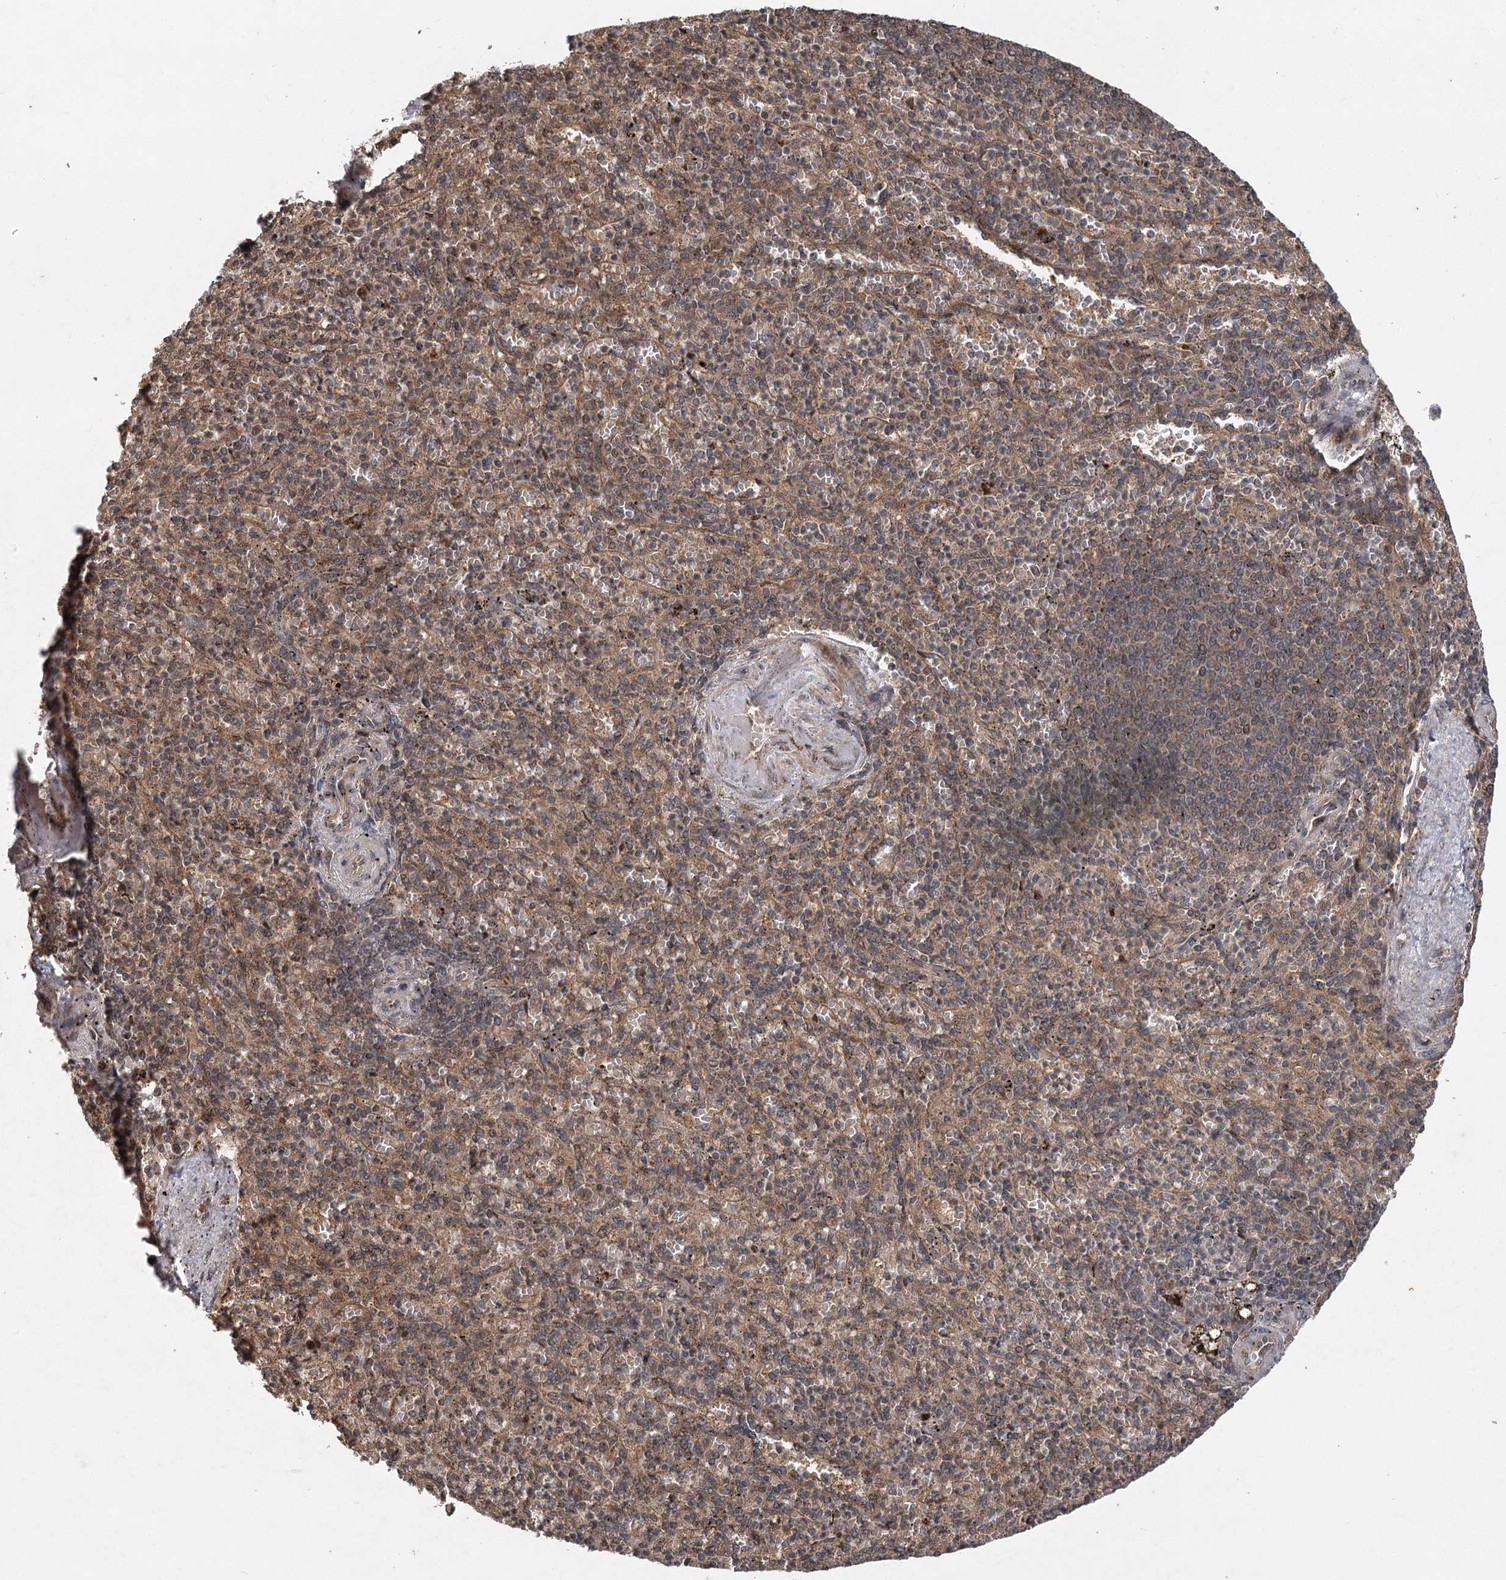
{"staining": {"intensity": "weak", "quantity": "25%-75%", "location": "cytoplasmic/membranous"}, "tissue": "spleen", "cell_type": "Cells in red pulp", "image_type": "normal", "snomed": [{"axis": "morphology", "description": "Normal tissue, NOS"}, {"axis": "topography", "description": "Spleen"}], "caption": "DAB (3,3'-diaminobenzidine) immunohistochemical staining of benign human spleen exhibits weak cytoplasmic/membranous protein expression in approximately 25%-75% of cells in red pulp.", "gene": "INSIG2", "patient": {"sex": "female", "age": 74}}